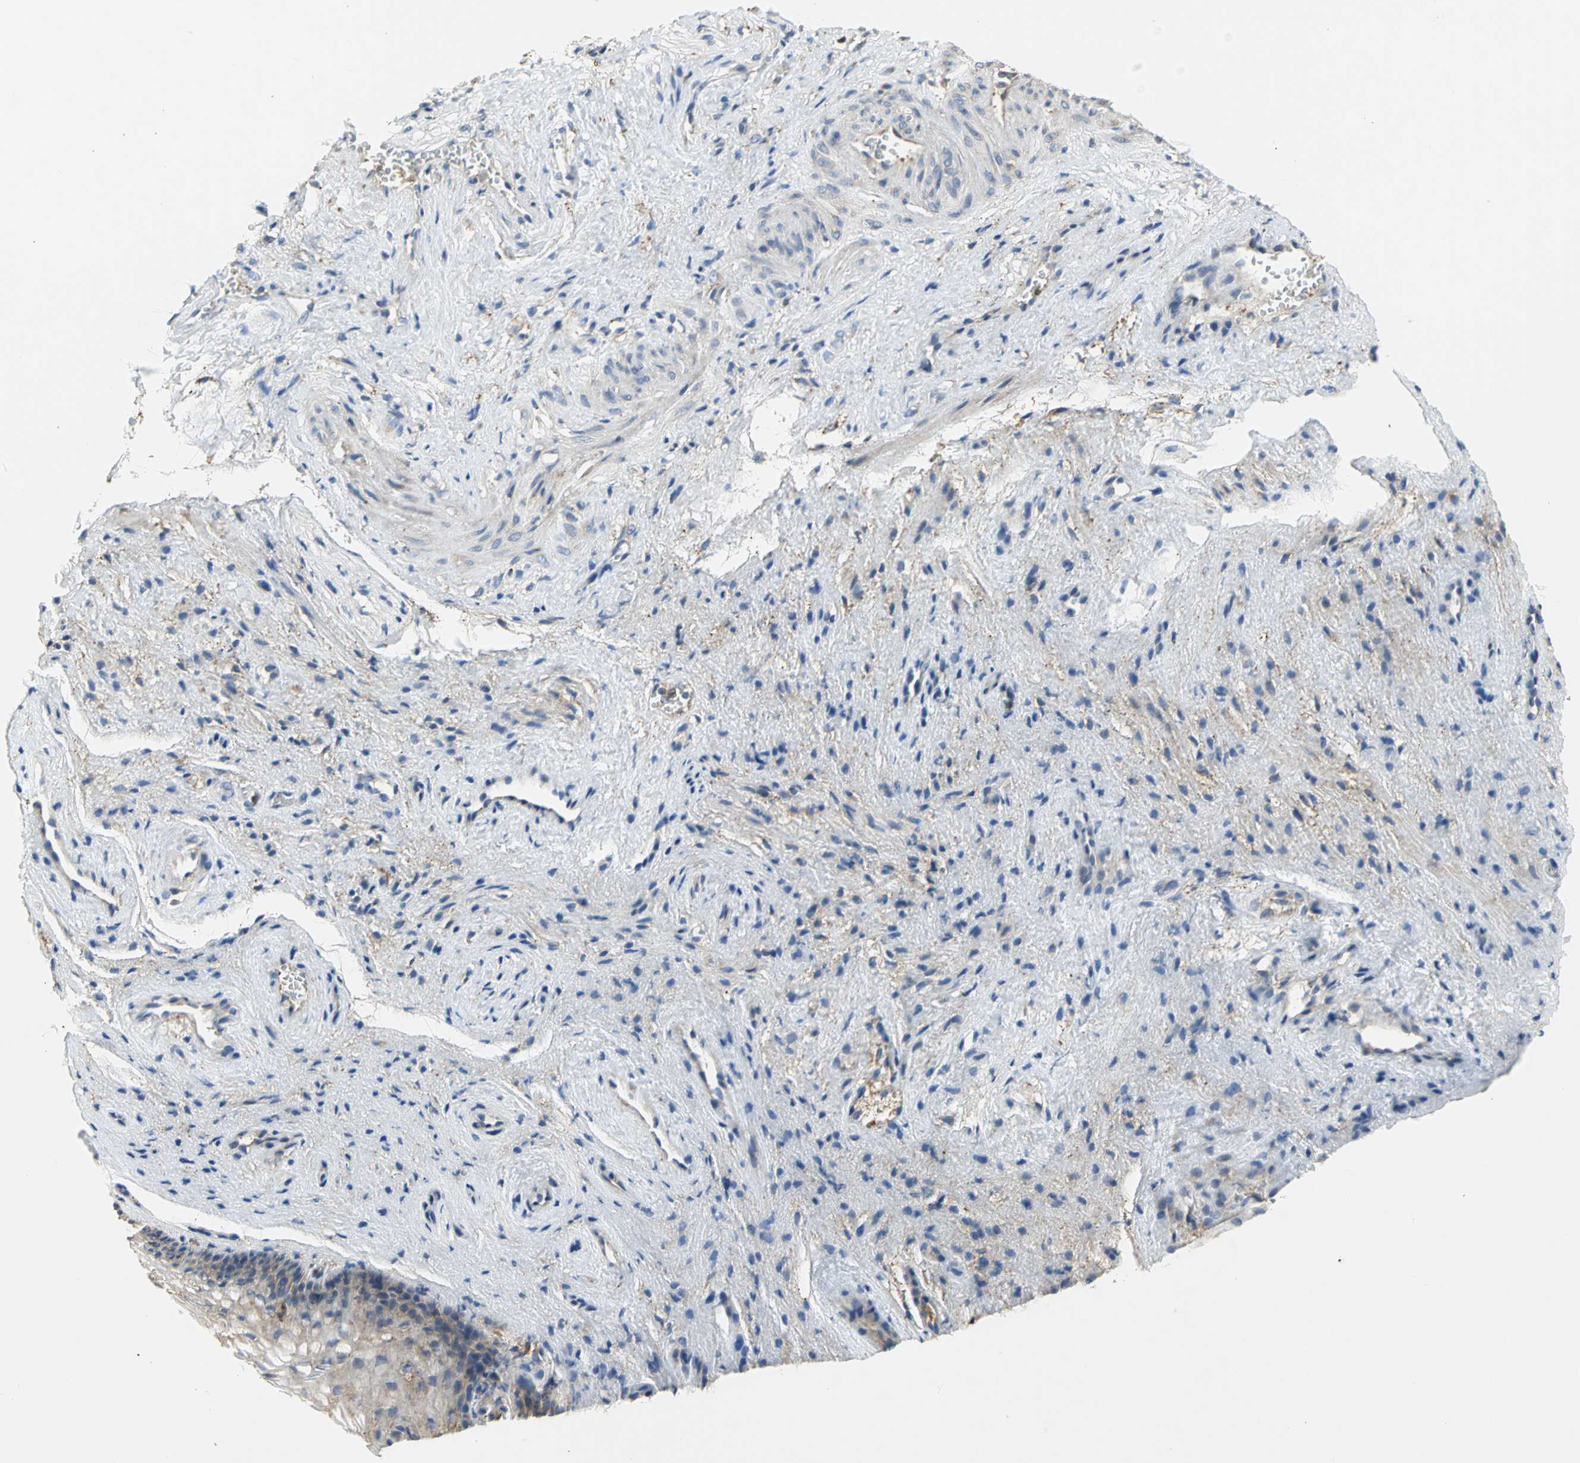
{"staining": {"intensity": "weak", "quantity": ">75%", "location": "cytoplasmic/membranous"}, "tissue": "vagina", "cell_type": "Squamous epithelial cells", "image_type": "normal", "snomed": [{"axis": "morphology", "description": "Normal tissue, NOS"}, {"axis": "topography", "description": "Vagina"}], "caption": "Weak cytoplasmic/membranous positivity is present in approximately >75% of squamous epithelial cells in normal vagina.", "gene": "SDF2L1", "patient": {"sex": "female", "age": 34}}